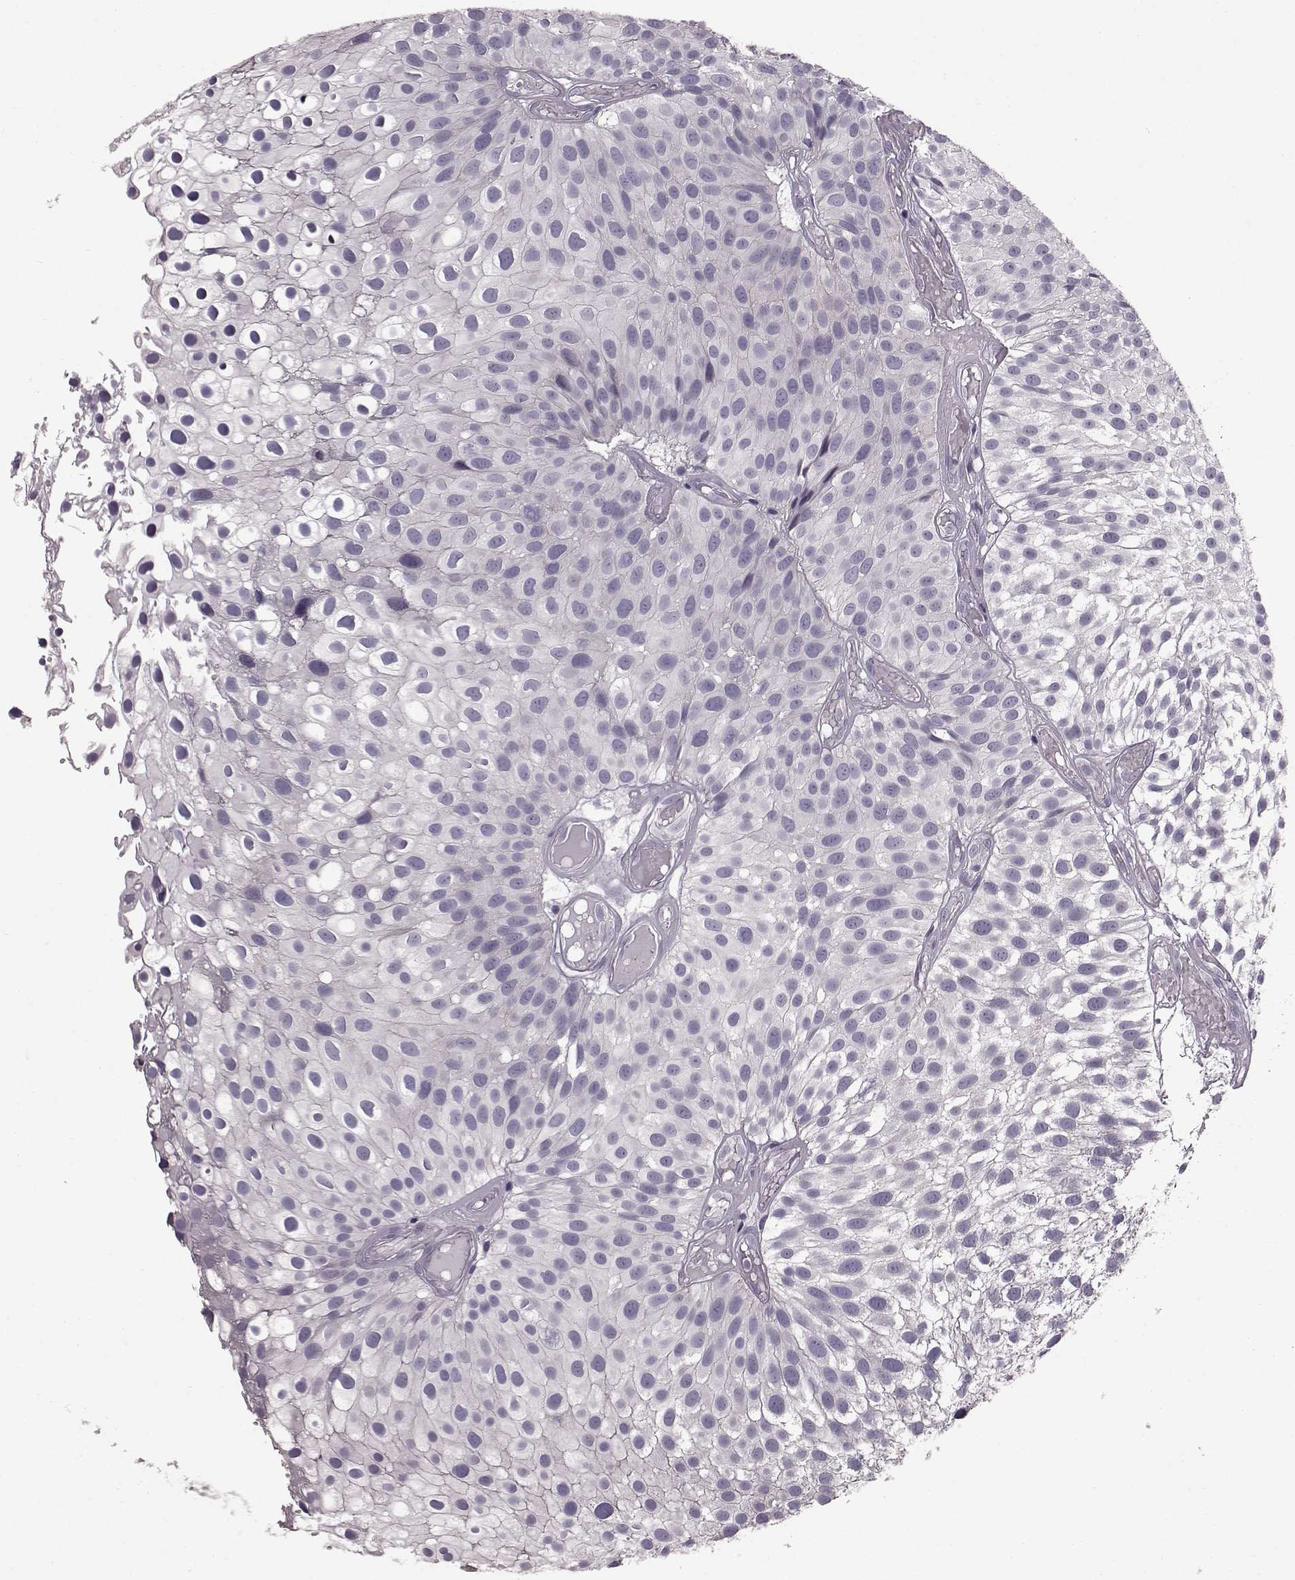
{"staining": {"intensity": "negative", "quantity": "none", "location": "none"}, "tissue": "urothelial cancer", "cell_type": "Tumor cells", "image_type": "cancer", "snomed": [{"axis": "morphology", "description": "Urothelial carcinoma, Low grade"}, {"axis": "topography", "description": "Urinary bladder"}], "caption": "Tumor cells show no significant protein expression in urothelial cancer.", "gene": "TCHHL1", "patient": {"sex": "male", "age": 79}}